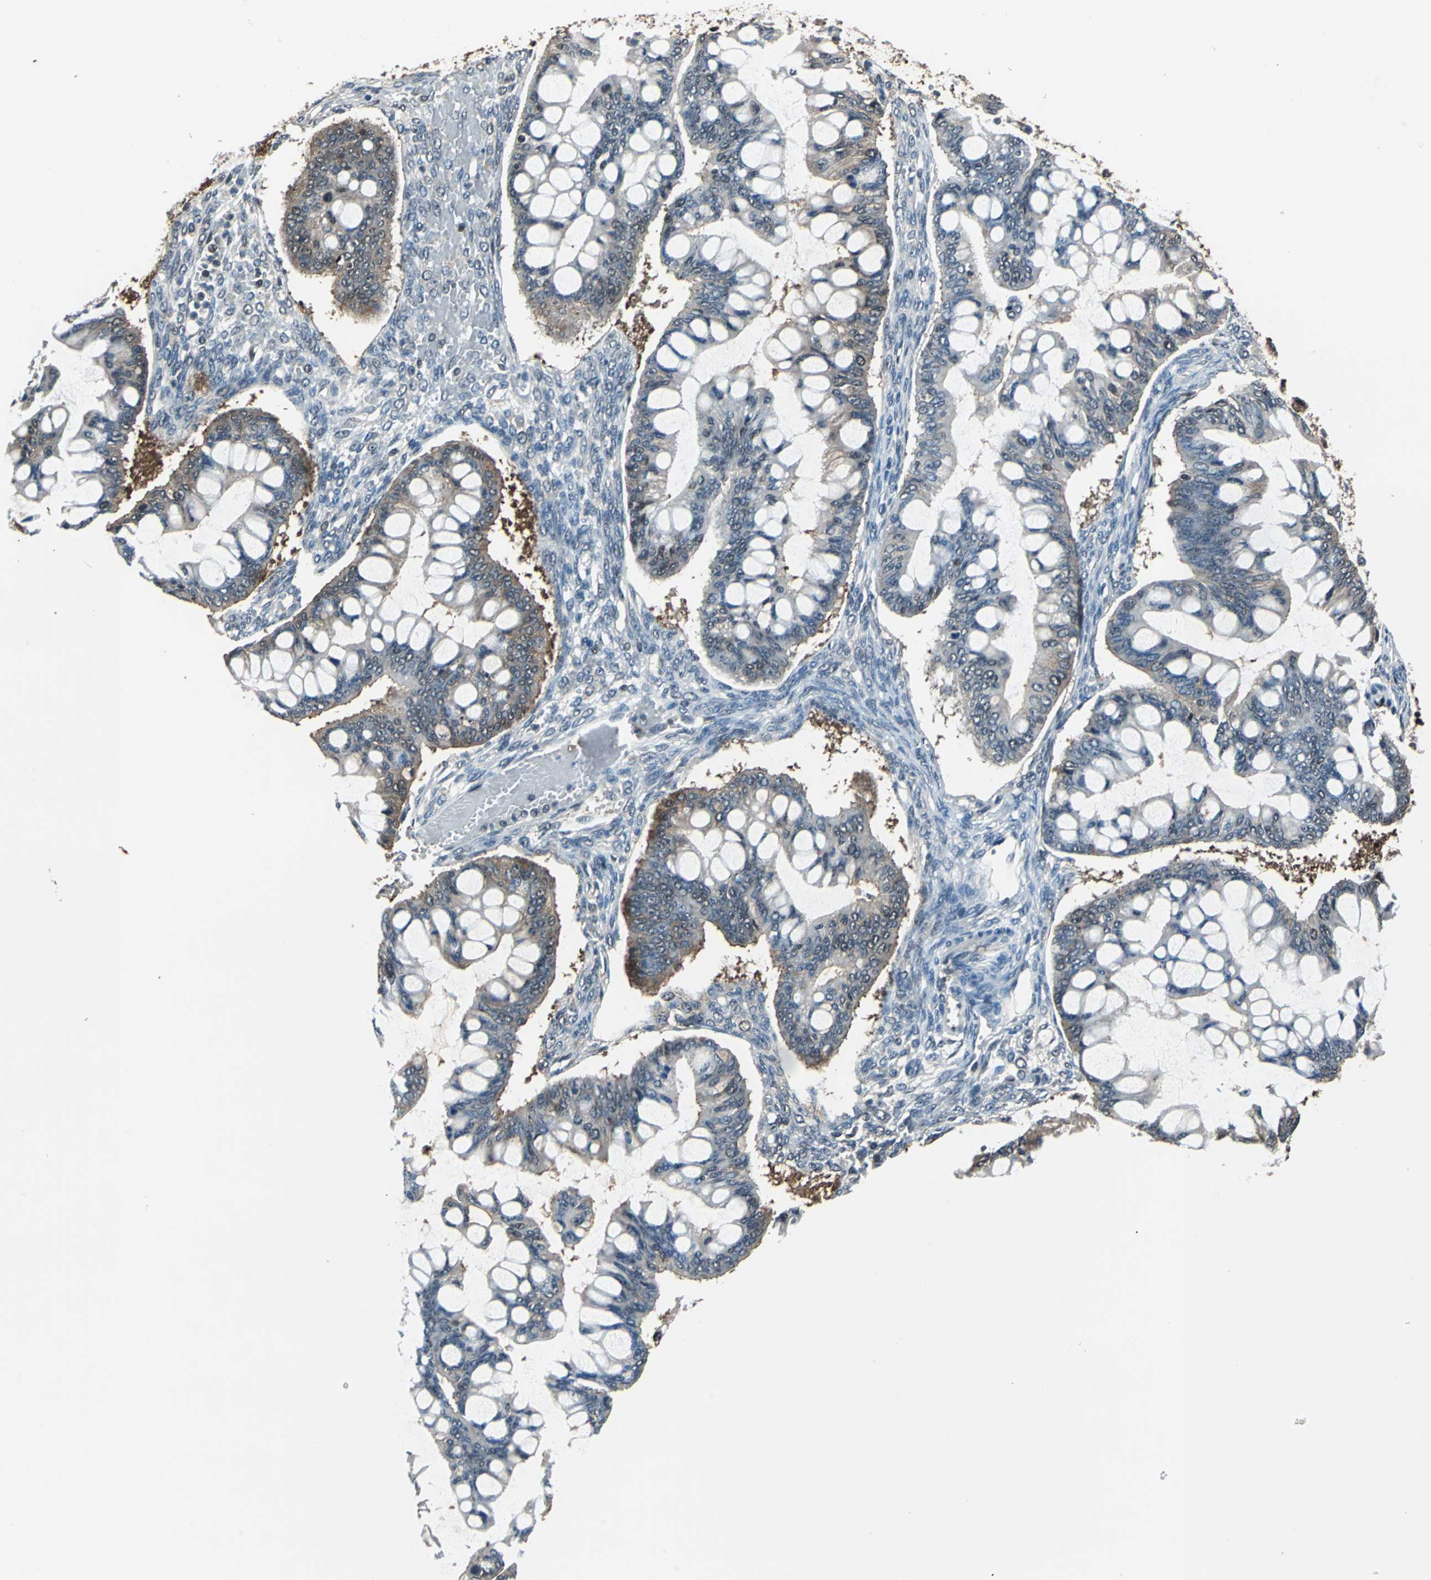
{"staining": {"intensity": "moderate", "quantity": "25%-75%", "location": "cytoplasmic/membranous"}, "tissue": "ovarian cancer", "cell_type": "Tumor cells", "image_type": "cancer", "snomed": [{"axis": "morphology", "description": "Cystadenocarcinoma, mucinous, NOS"}, {"axis": "topography", "description": "Ovary"}], "caption": "Human ovarian cancer (mucinous cystadenocarcinoma) stained for a protein (brown) shows moderate cytoplasmic/membranous positive expression in approximately 25%-75% of tumor cells.", "gene": "PSME1", "patient": {"sex": "female", "age": 73}}